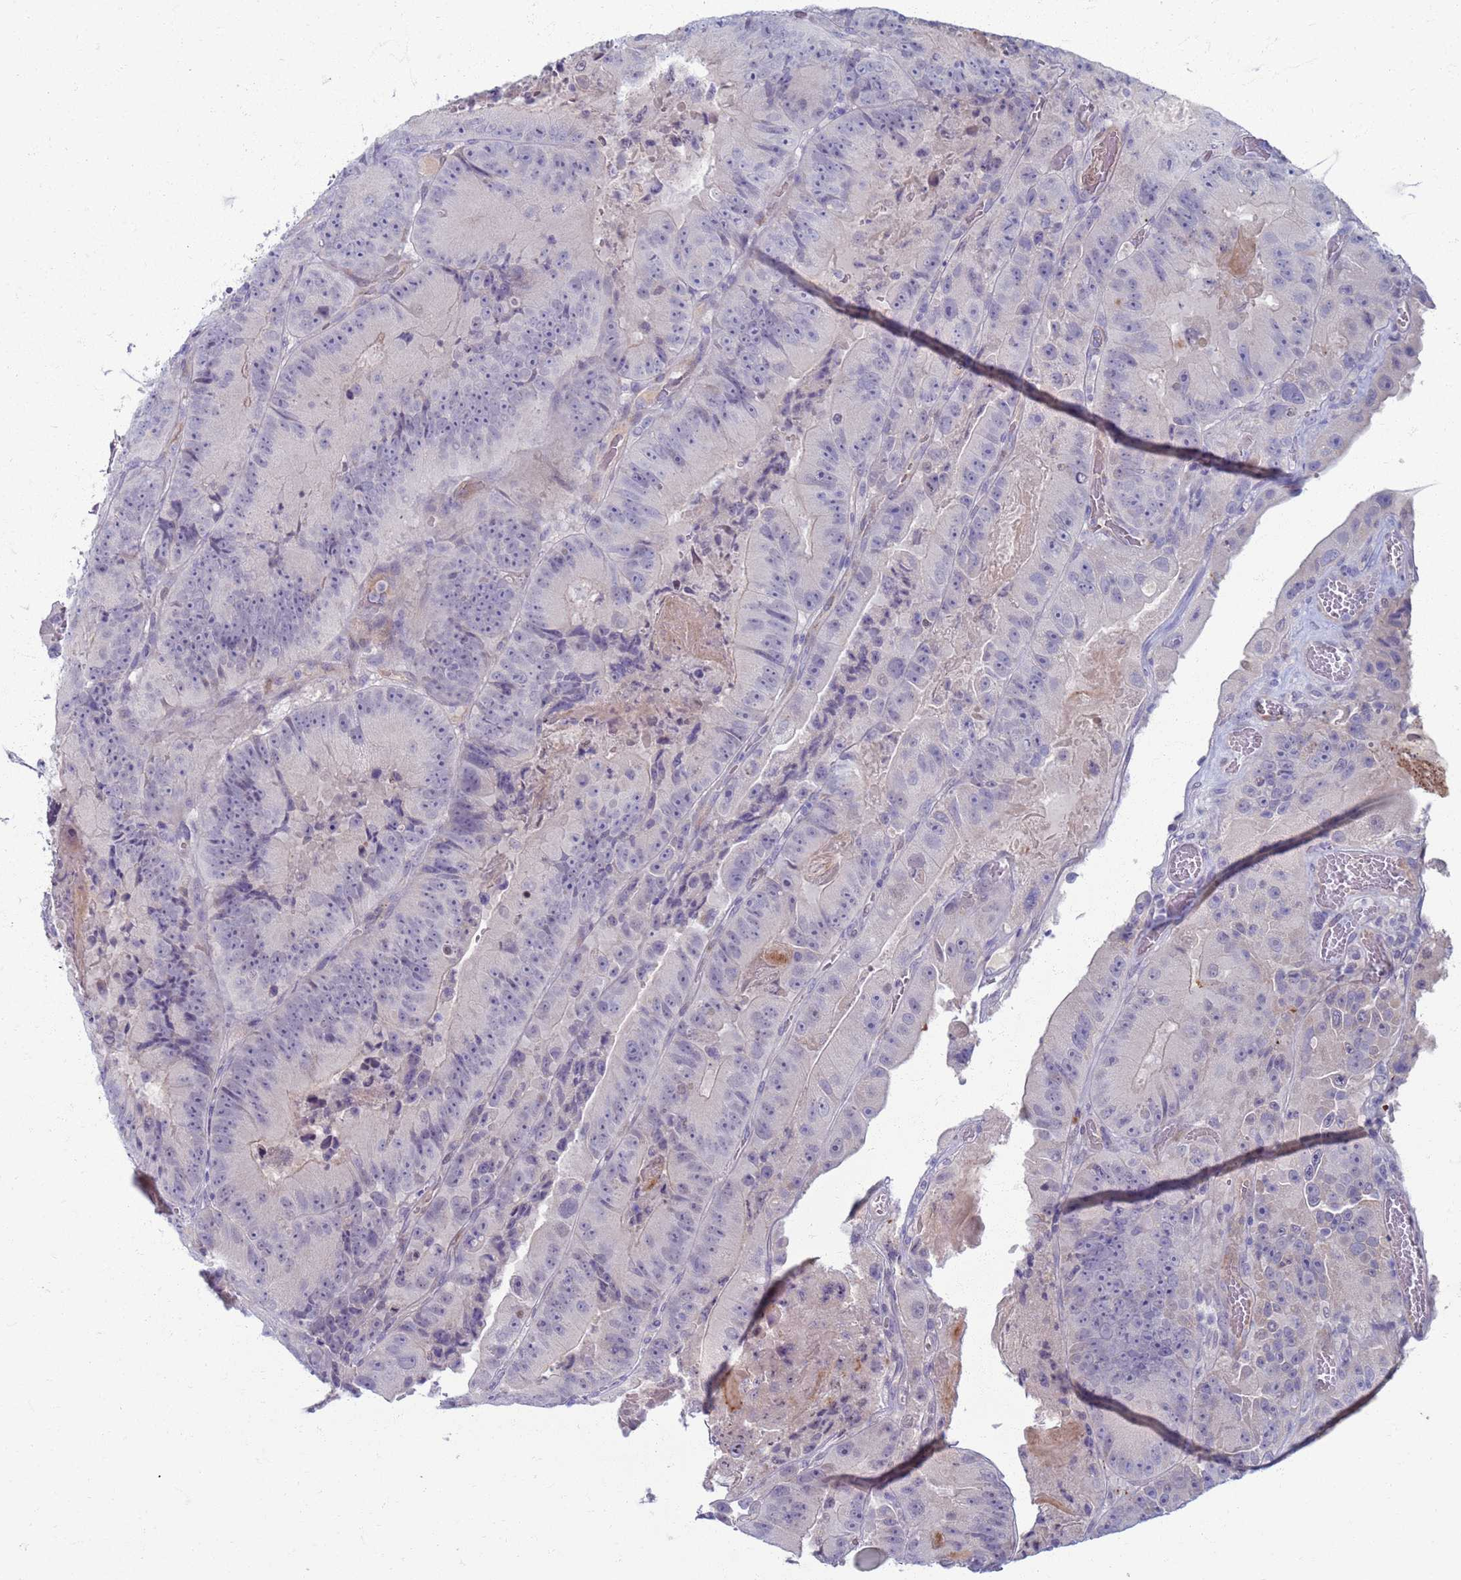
{"staining": {"intensity": "negative", "quantity": "none", "location": "none"}, "tissue": "colorectal cancer", "cell_type": "Tumor cells", "image_type": "cancer", "snomed": [{"axis": "morphology", "description": "Adenocarcinoma, NOS"}, {"axis": "topography", "description": "Colon"}], "caption": "Tumor cells are negative for brown protein staining in colorectal cancer.", "gene": "CLCA2", "patient": {"sex": "female", "age": 86}}